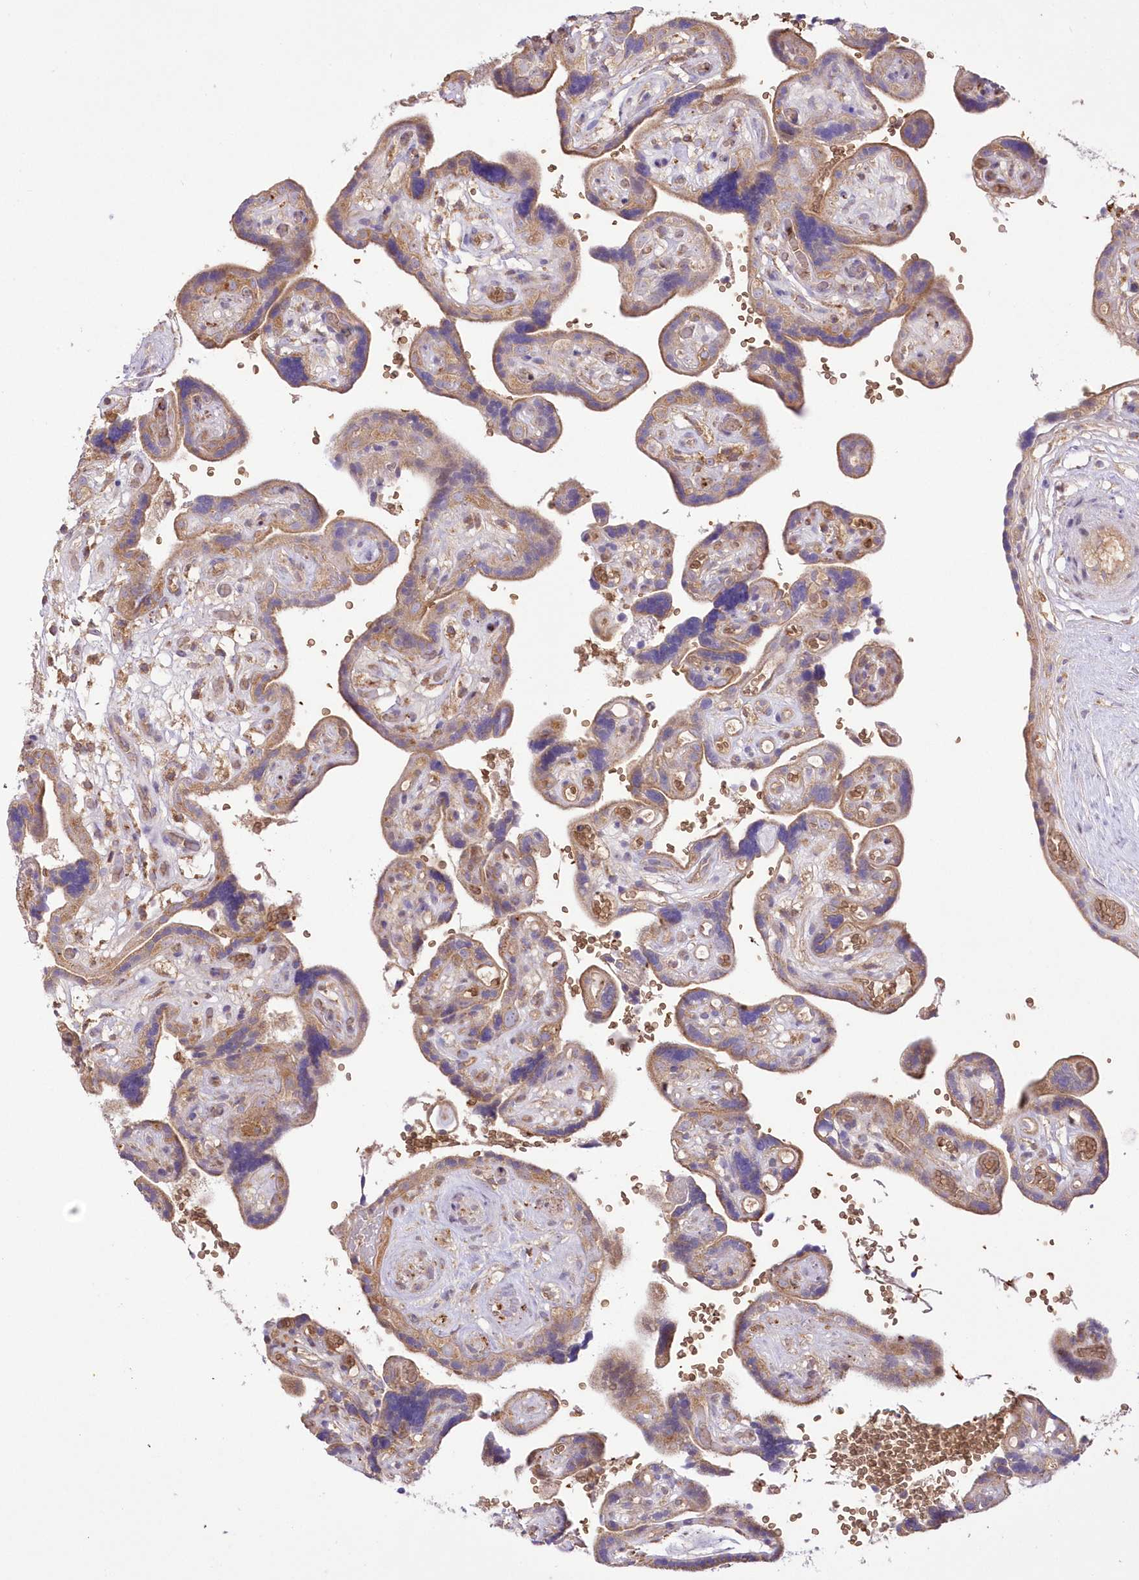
{"staining": {"intensity": "weak", "quantity": ">75%", "location": "cytoplasmic/membranous"}, "tissue": "placenta", "cell_type": "Decidual cells", "image_type": "normal", "snomed": [{"axis": "morphology", "description": "Normal tissue, NOS"}, {"axis": "topography", "description": "Placenta"}], "caption": "Normal placenta was stained to show a protein in brown. There is low levels of weak cytoplasmic/membranous expression in approximately >75% of decidual cells. Immunohistochemistry (ihc) stains the protein of interest in brown and the nuclei are stained blue.", "gene": "FCHO2", "patient": {"sex": "female", "age": 30}}